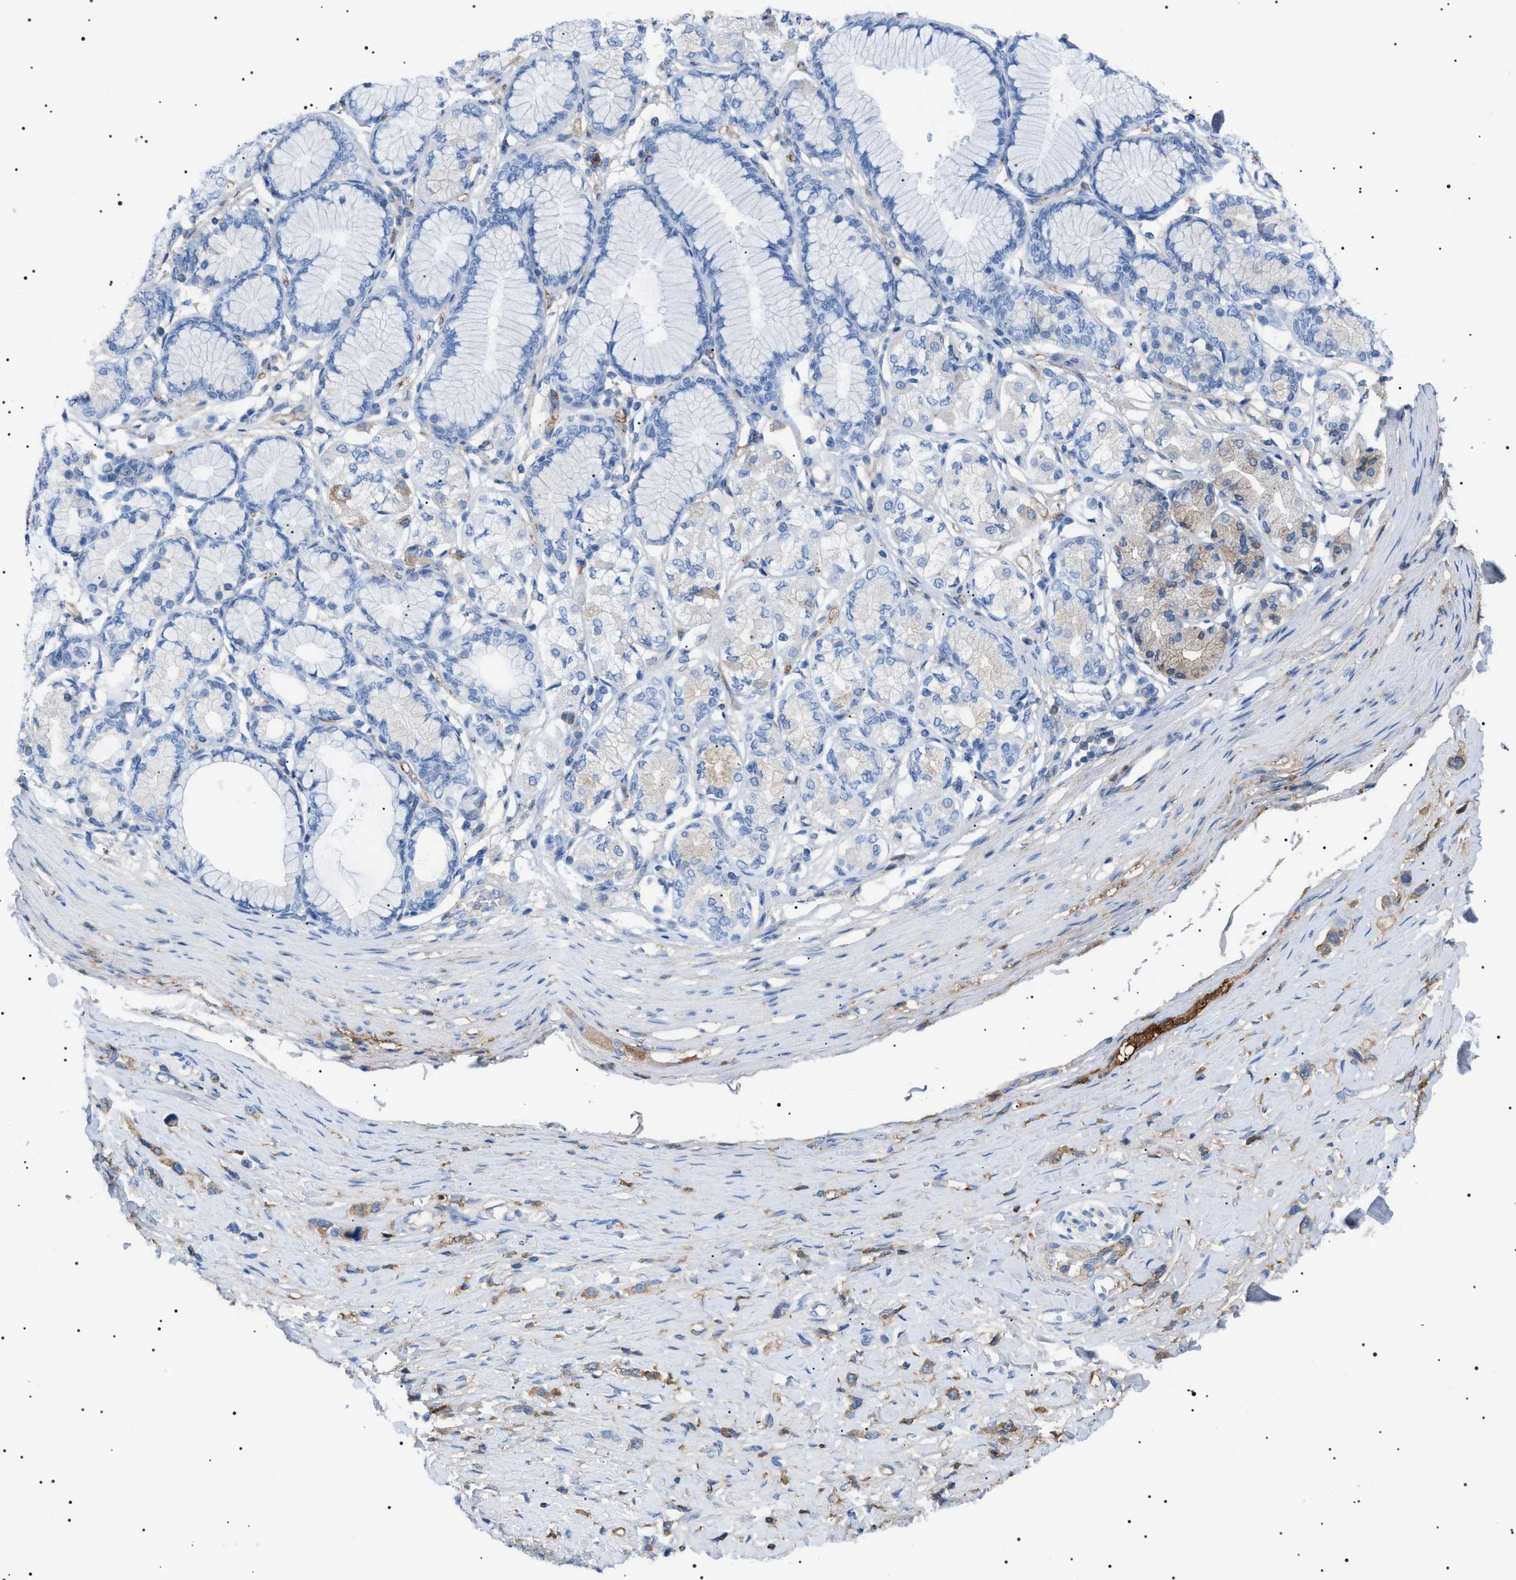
{"staining": {"intensity": "weak", "quantity": "<25%", "location": "cytoplasmic/membranous"}, "tissue": "stomach cancer", "cell_type": "Tumor cells", "image_type": "cancer", "snomed": [{"axis": "morphology", "description": "Normal tissue, NOS"}, {"axis": "morphology", "description": "Adenocarcinoma, NOS"}, {"axis": "topography", "description": "Stomach, upper"}, {"axis": "topography", "description": "Stomach"}], "caption": "The image shows no significant positivity in tumor cells of adenocarcinoma (stomach).", "gene": "LPA", "patient": {"sex": "female", "age": 65}}